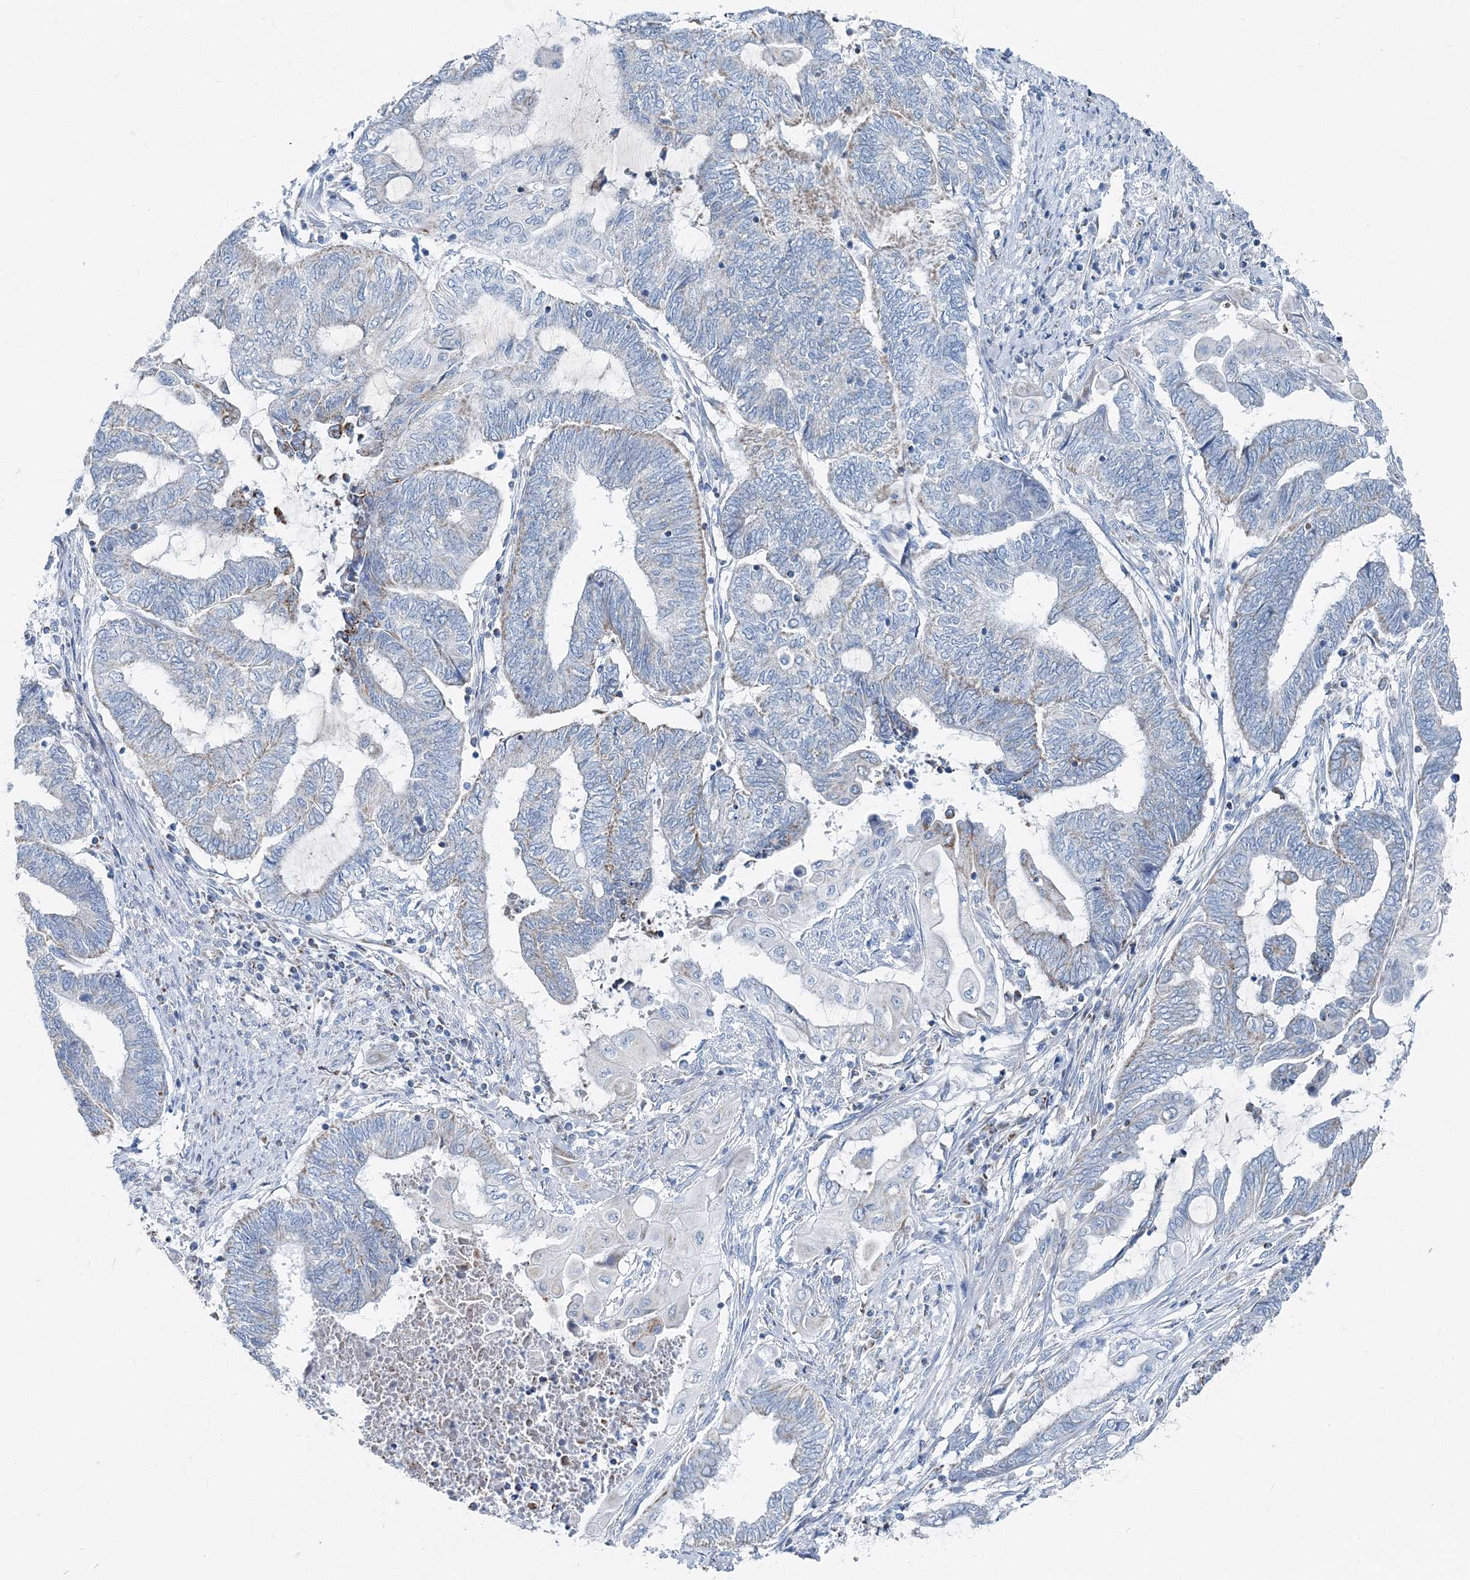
{"staining": {"intensity": "negative", "quantity": "none", "location": "none"}, "tissue": "endometrial cancer", "cell_type": "Tumor cells", "image_type": "cancer", "snomed": [{"axis": "morphology", "description": "Adenocarcinoma, NOS"}, {"axis": "topography", "description": "Uterus"}, {"axis": "topography", "description": "Endometrium"}], "caption": "An image of human endometrial cancer is negative for staining in tumor cells.", "gene": "GABARAPL2", "patient": {"sex": "female", "age": 70}}